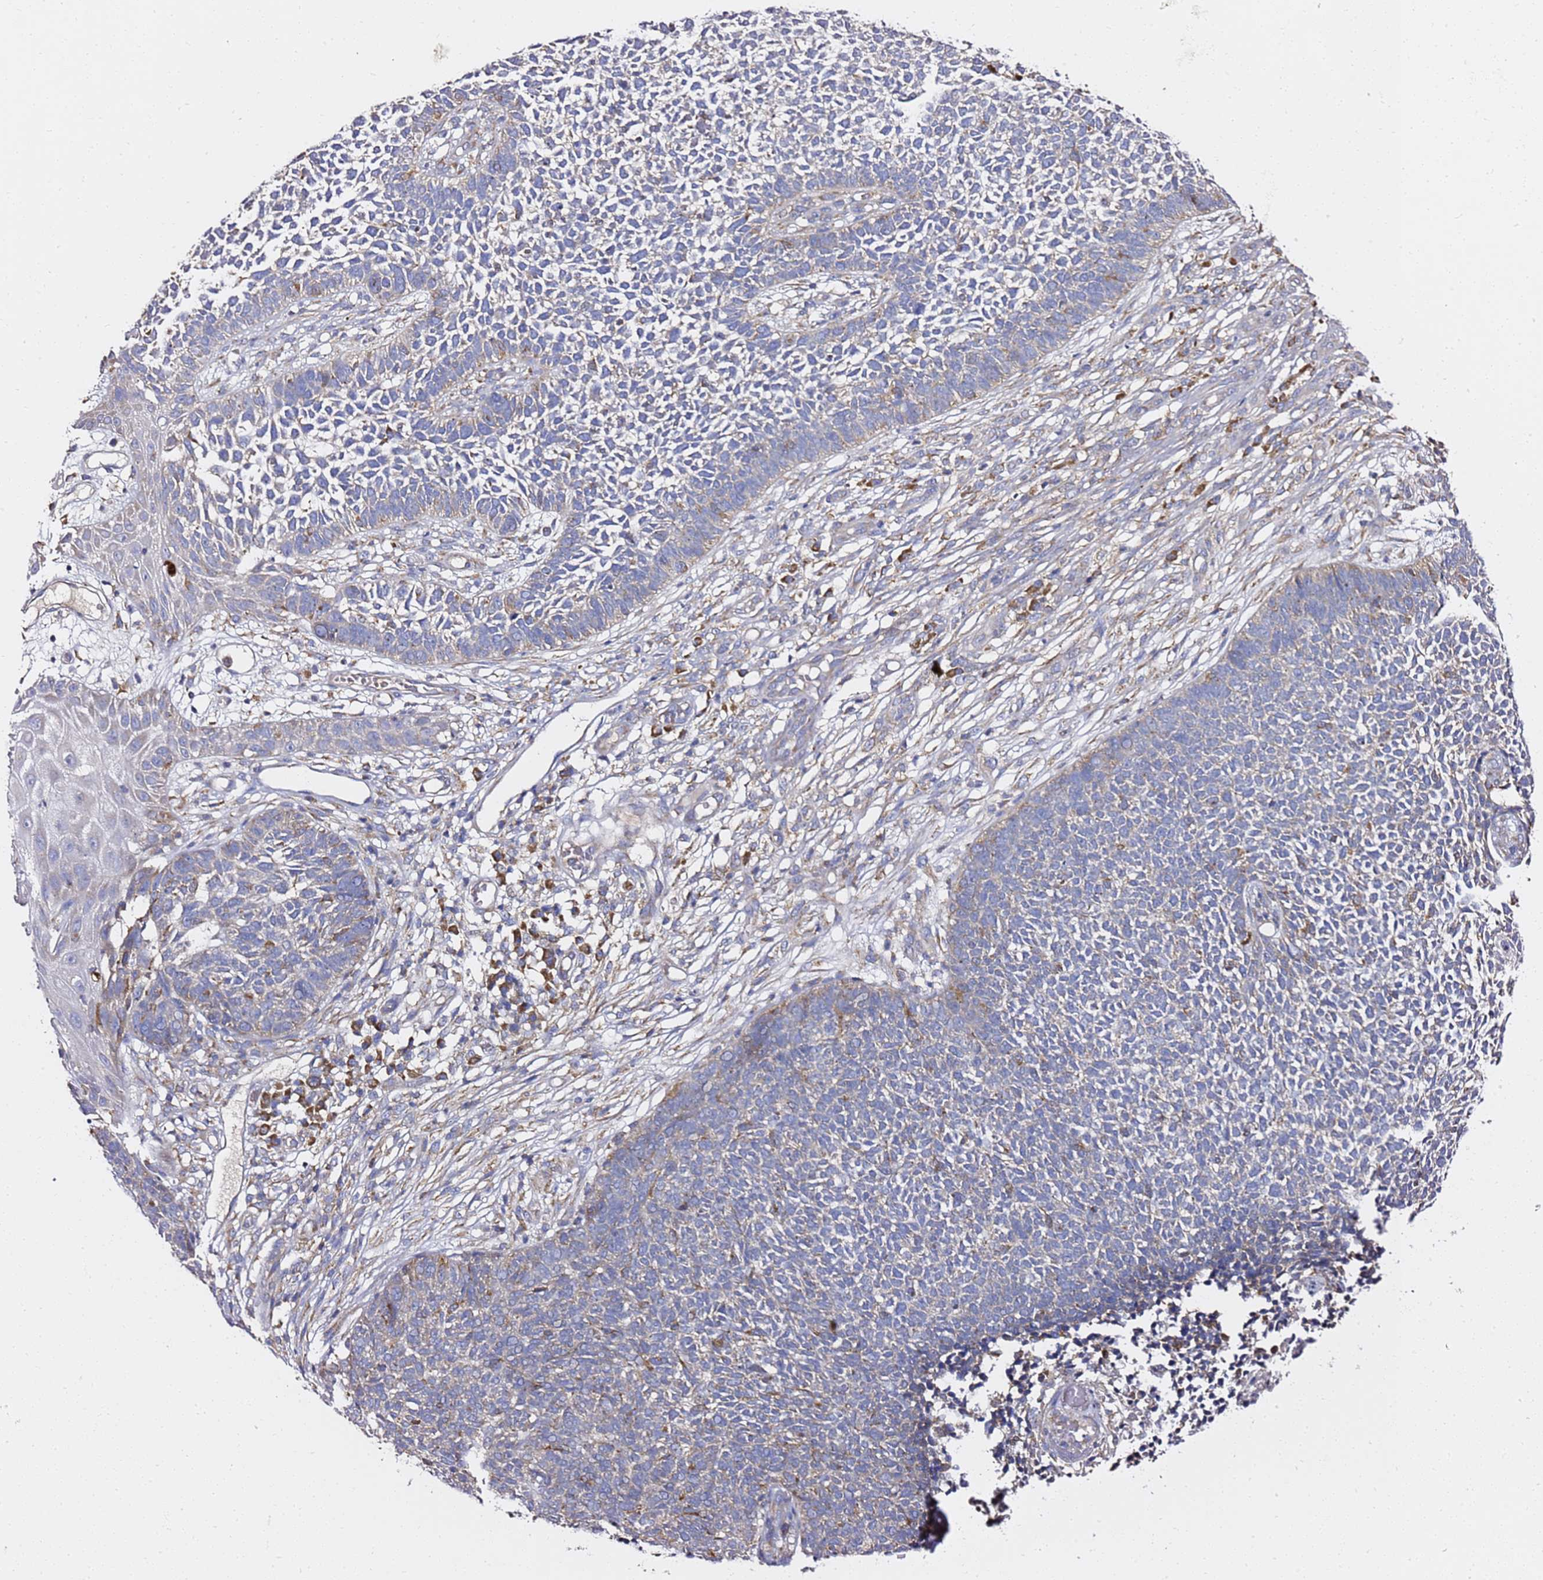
{"staining": {"intensity": "weak", "quantity": "25%-75%", "location": "cytoplasmic/membranous"}, "tissue": "skin cancer", "cell_type": "Tumor cells", "image_type": "cancer", "snomed": [{"axis": "morphology", "description": "Basal cell carcinoma"}, {"axis": "topography", "description": "Skin"}], "caption": "Weak cytoplasmic/membranous staining is identified in about 25%-75% of tumor cells in basal cell carcinoma (skin).", "gene": "C19orf12", "patient": {"sex": "female", "age": 84}}